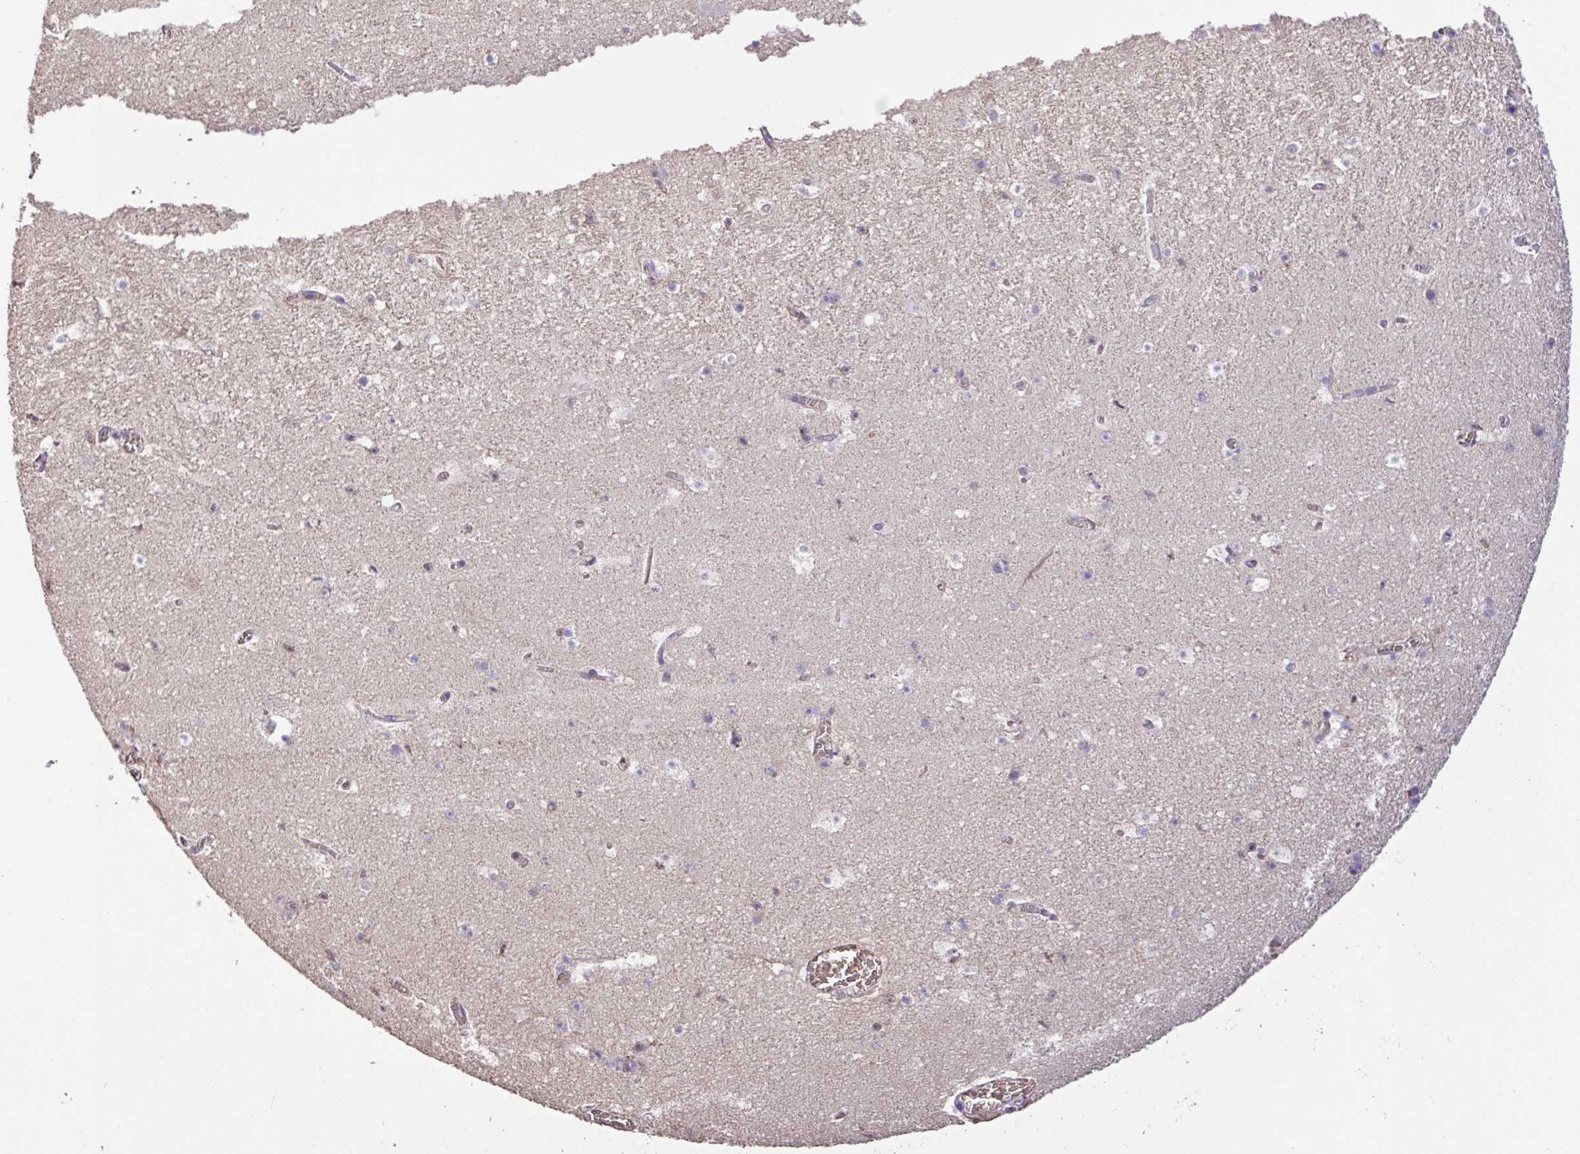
{"staining": {"intensity": "negative", "quantity": "none", "location": "none"}, "tissue": "hippocampus", "cell_type": "Glial cells", "image_type": "normal", "snomed": [{"axis": "morphology", "description": "Normal tissue, NOS"}, {"axis": "topography", "description": "Hippocampus"}], "caption": "High power microscopy micrograph of an IHC micrograph of normal hippocampus, revealing no significant staining in glial cells.", "gene": "C1QTNF9B", "patient": {"sex": "female", "age": 42}}